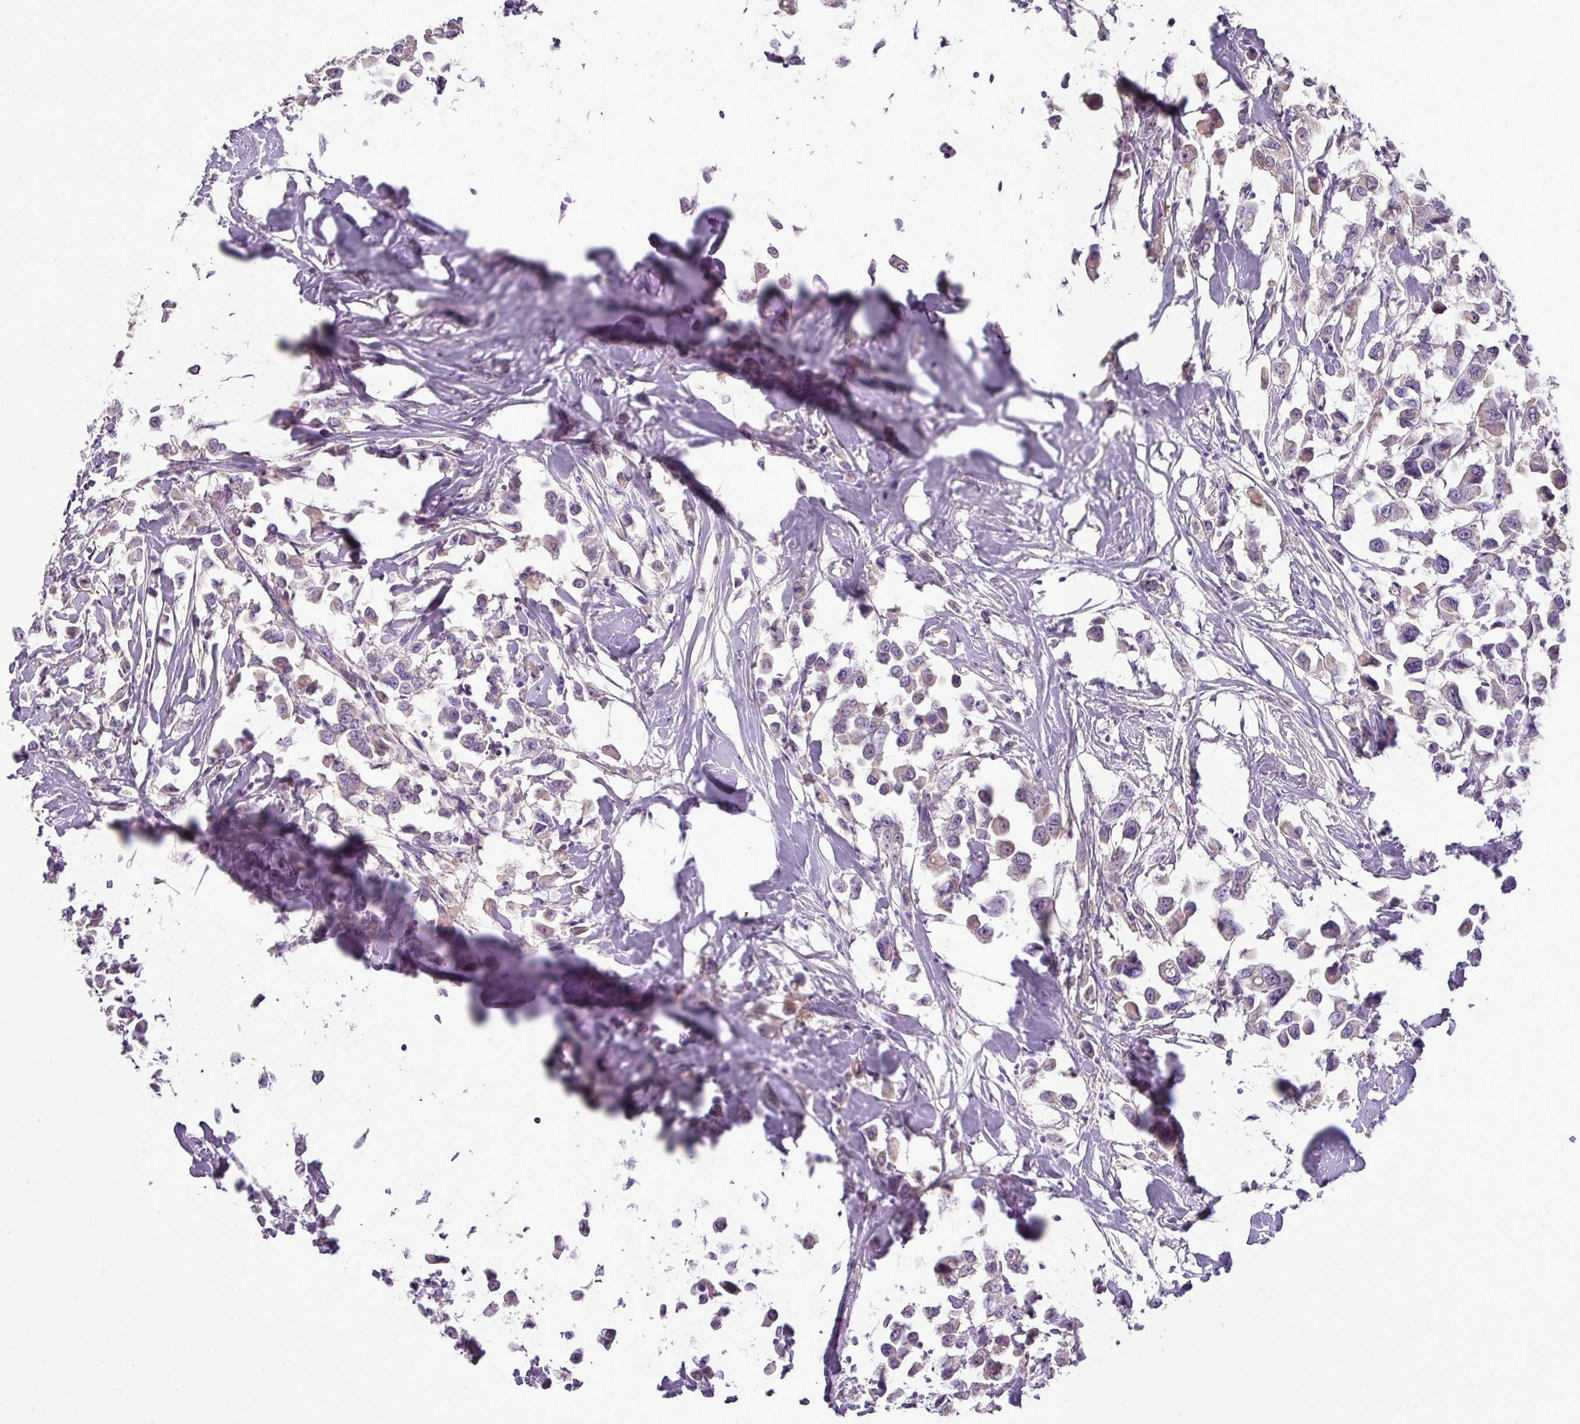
{"staining": {"intensity": "weak", "quantity": "25%-75%", "location": "cytoplasmic/membranous"}, "tissue": "breast cancer", "cell_type": "Tumor cells", "image_type": "cancer", "snomed": [{"axis": "morphology", "description": "Duct carcinoma"}, {"axis": "topography", "description": "Breast"}], "caption": "Immunohistochemical staining of human infiltrating ductal carcinoma (breast) shows low levels of weak cytoplasmic/membranous protein expression in about 25%-75% of tumor cells.", "gene": "BRINP2", "patient": {"sex": "female", "age": 61}}